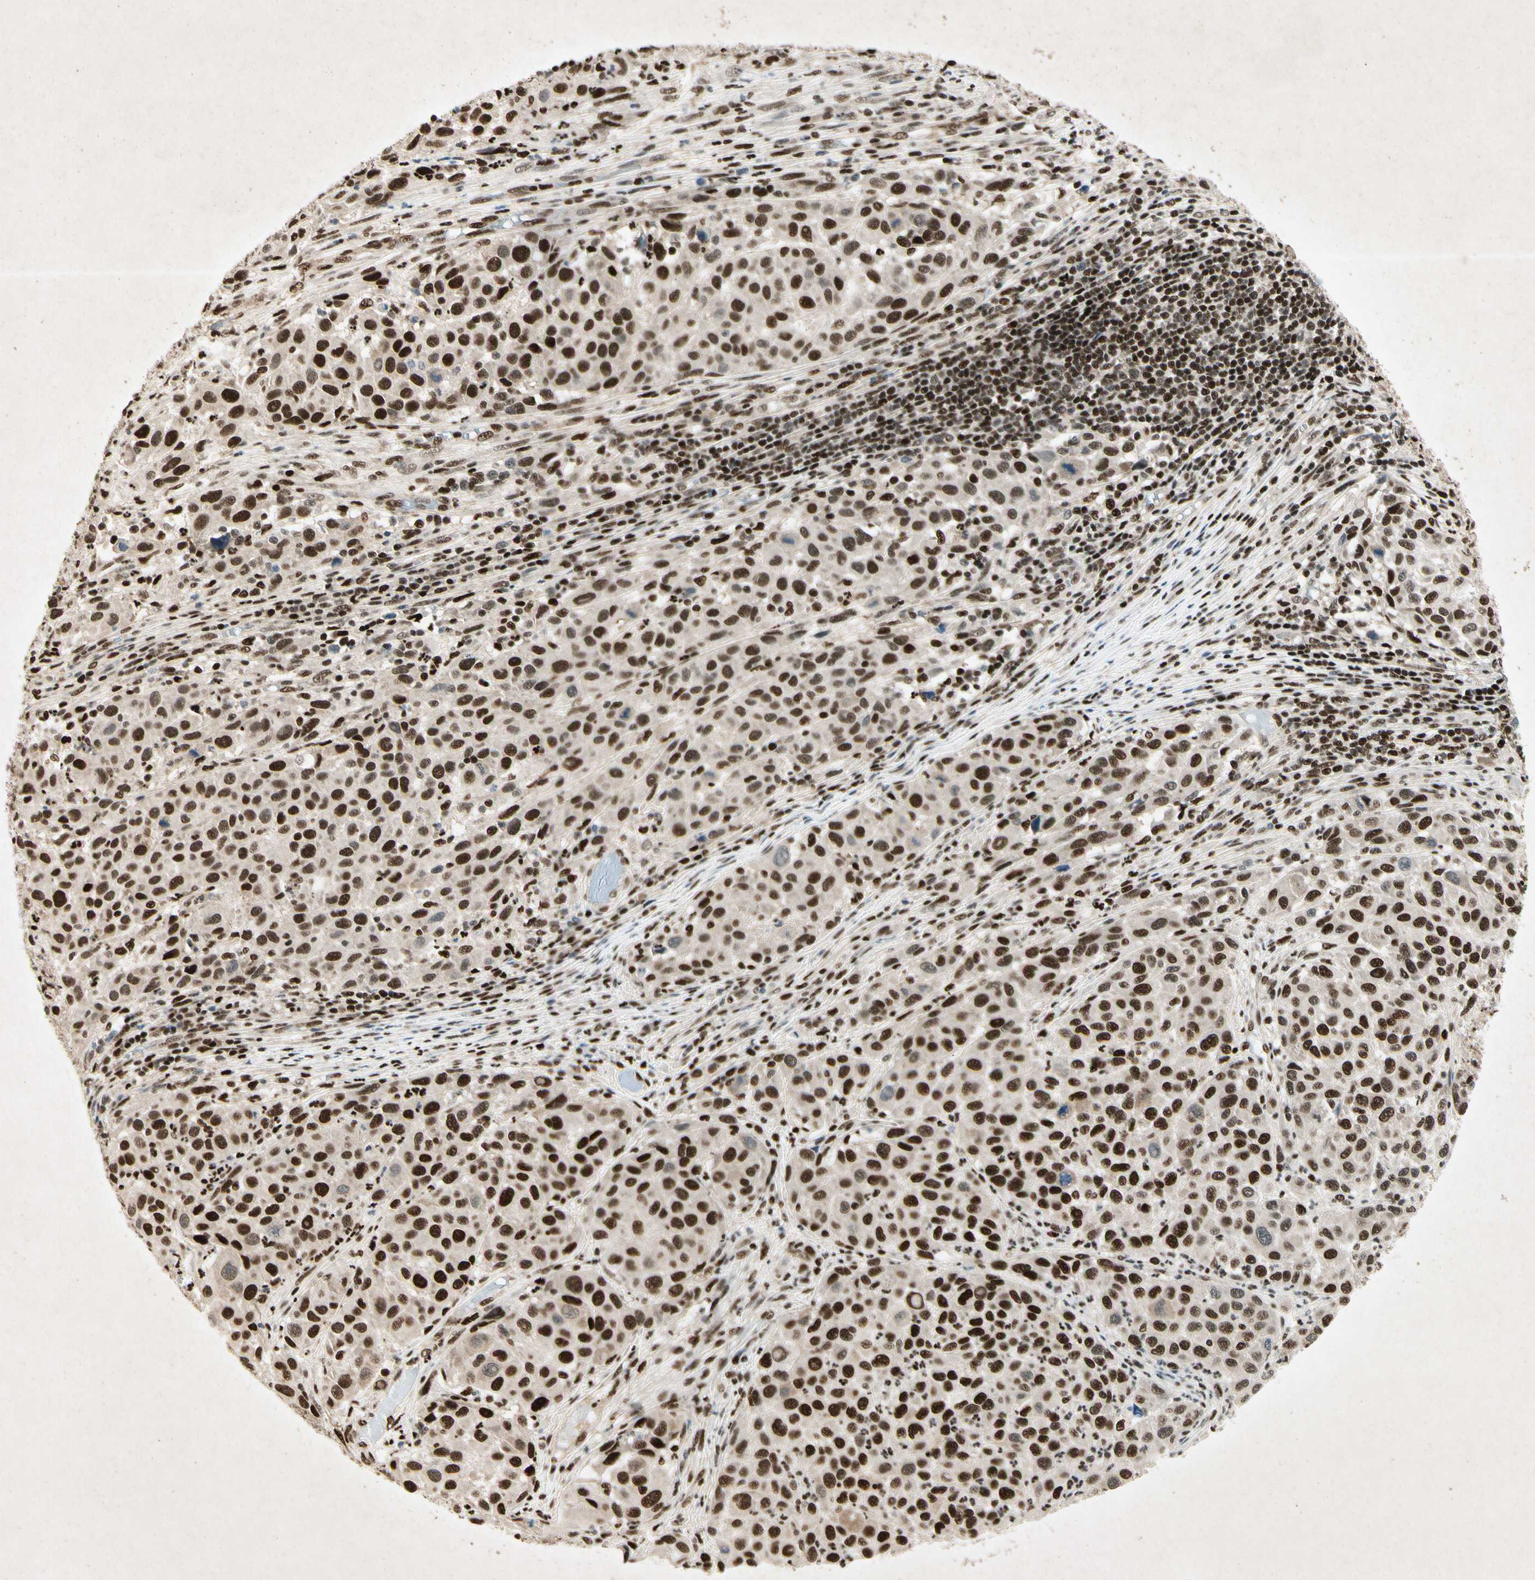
{"staining": {"intensity": "strong", "quantity": ">75%", "location": "nuclear"}, "tissue": "melanoma", "cell_type": "Tumor cells", "image_type": "cancer", "snomed": [{"axis": "morphology", "description": "Malignant melanoma, Metastatic site"}, {"axis": "topography", "description": "Lymph node"}], "caption": "Immunohistochemistry (DAB (3,3'-diaminobenzidine)) staining of malignant melanoma (metastatic site) reveals strong nuclear protein staining in about >75% of tumor cells.", "gene": "RNF43", "patient": {"sex": "male", "age": 61}}